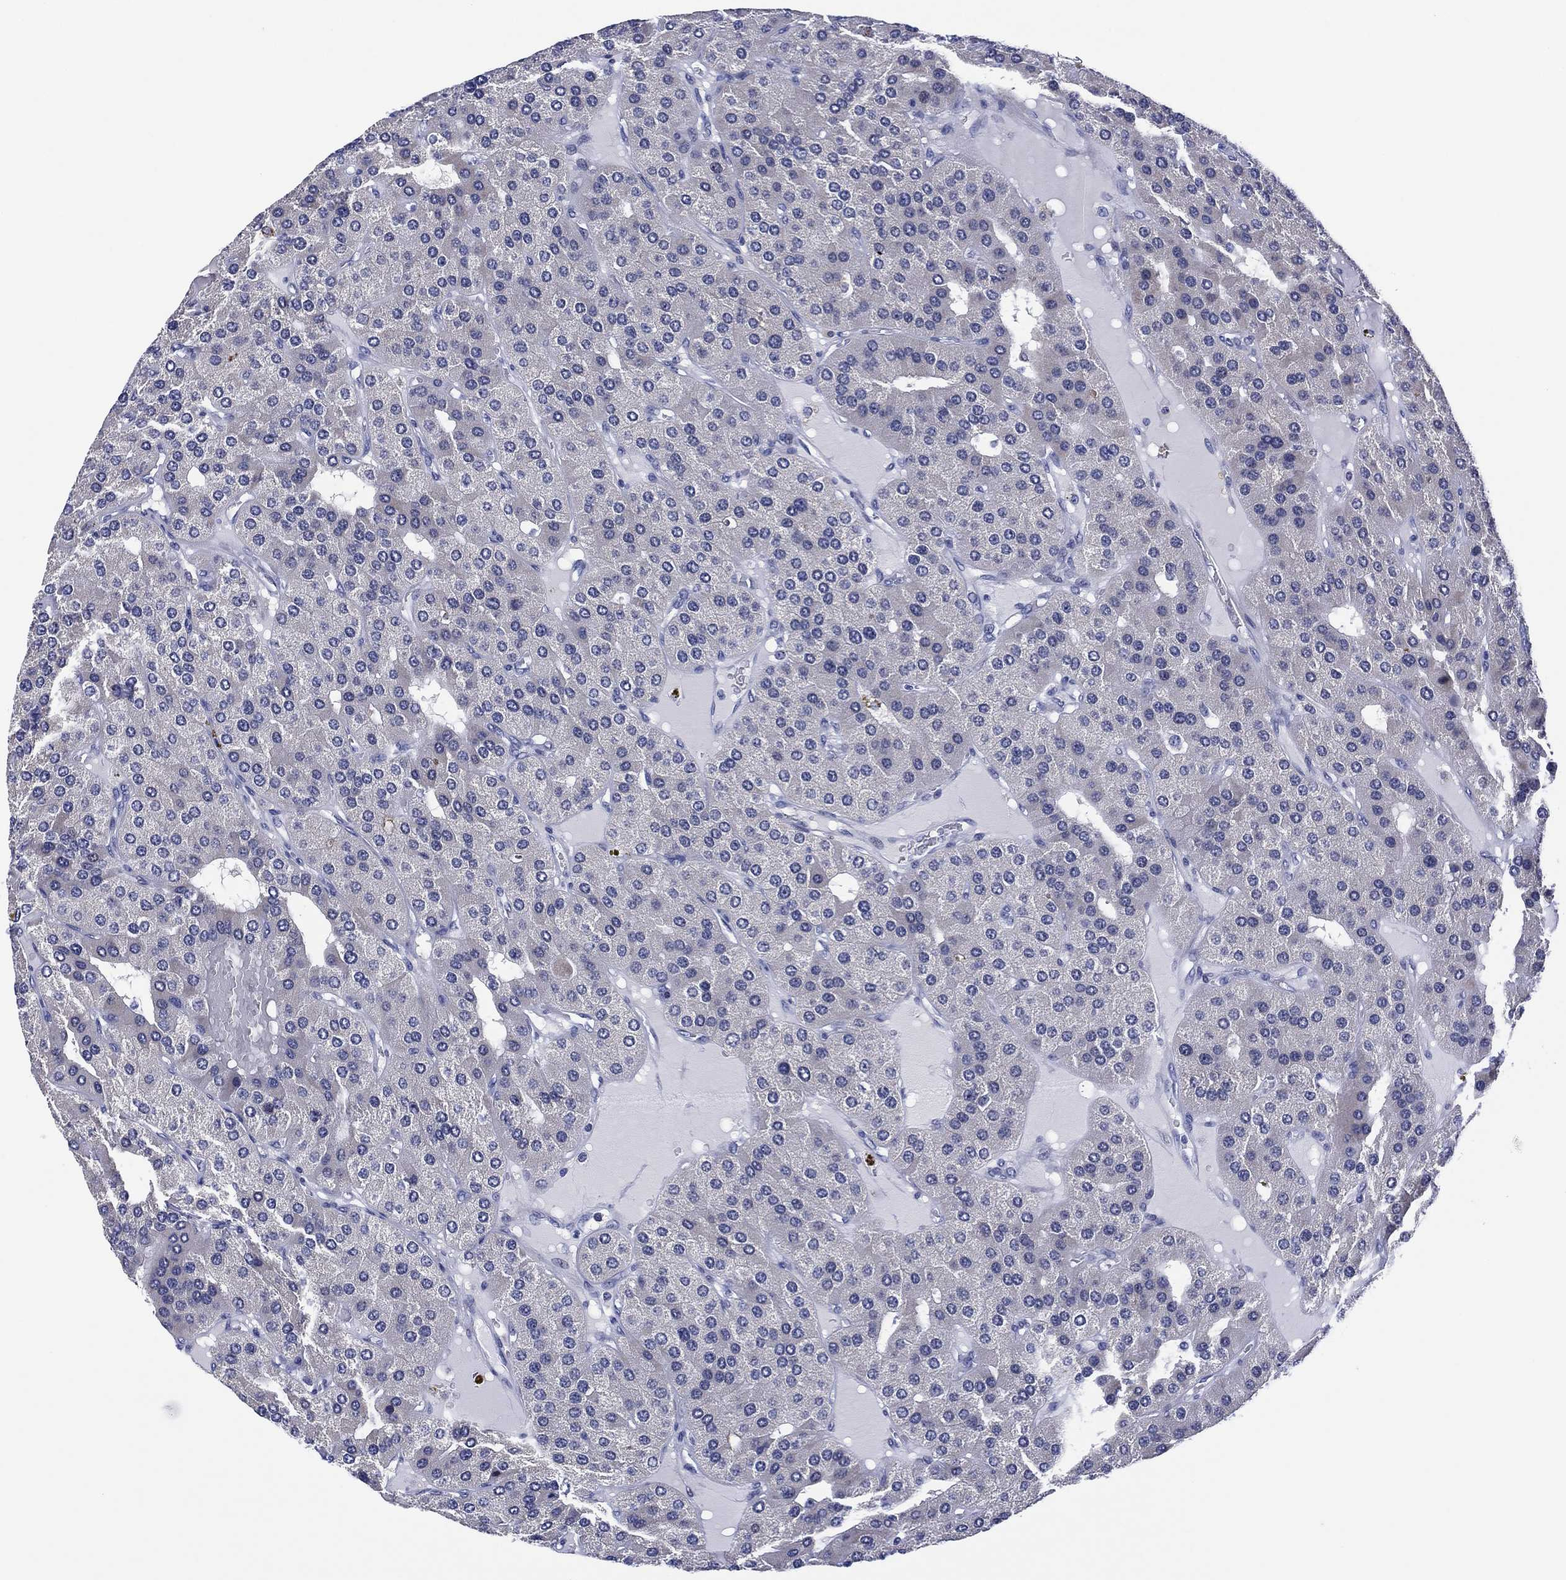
{"staining": {"intensity": "negative", "quantity": "none", "location": "none"}, "tissue": "parathyroid gland", "cell_type": "Glandular cells", "image_type": "normal", "snomed": [{"axis": "morphology", "description": "Normal tissue, NOS"}, {"axis": "morphology", "description": "Adenoma, NOS"}, {"axis": "topography", "description": "Parathyroid gland"}], "caption": "The histopathology image demonstrates no staining of glandular cells in benign parathyroid gland. Brightfield microscopy of IHC stained with DAB (3,3'-diaminobenzidine) (brown) and hematoxylin (blue), captured at high magnification.", "gene": "CLIP3", "patient": {"sex": "female", "age": 86}}